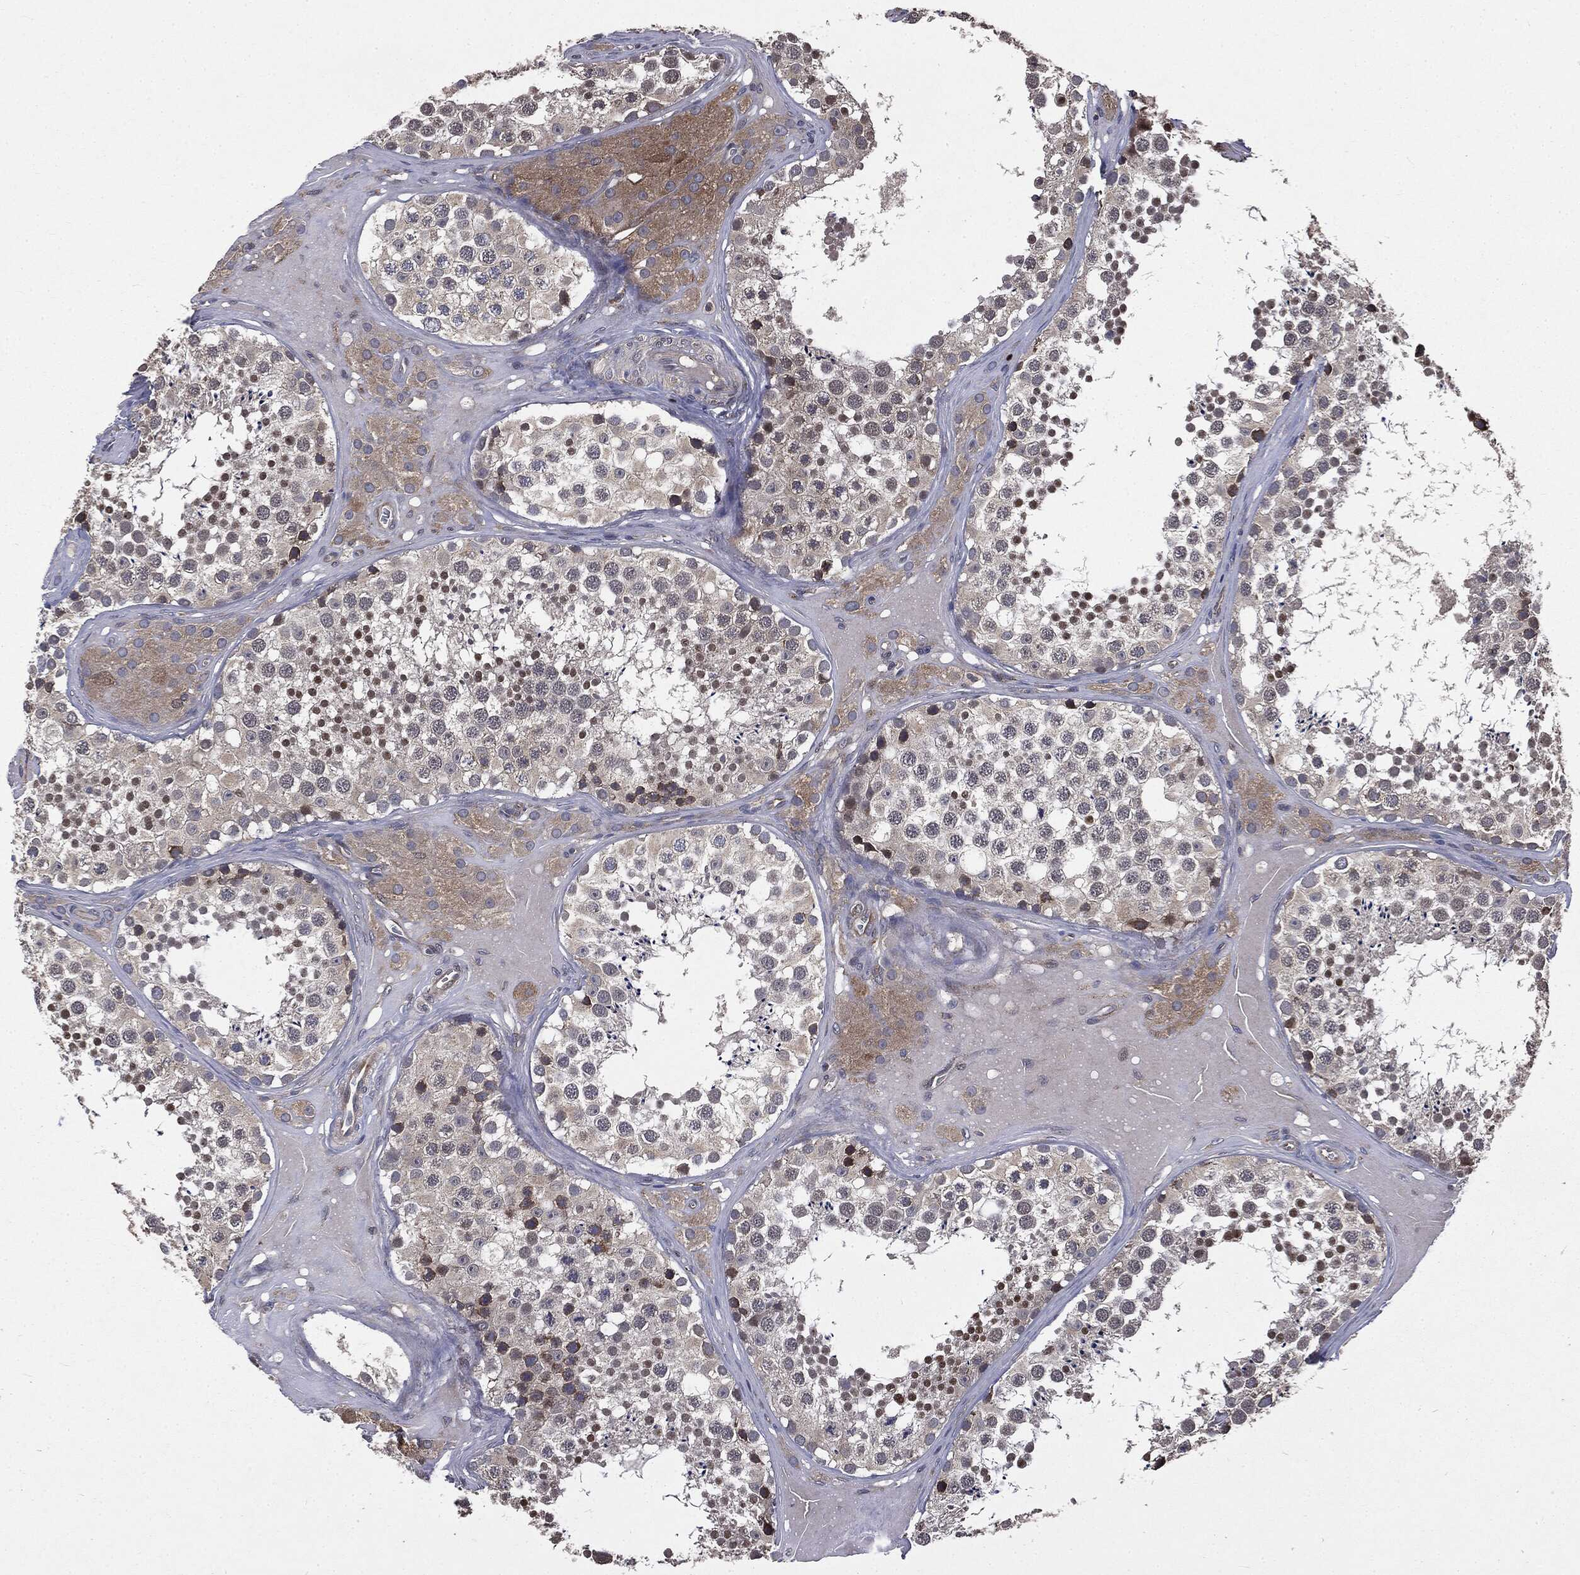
{"staining": {"intensity": "strong", "quantity": "<25%", "location": "nuclear"}, "tissue": "testis", "cell_type": "Cells in seminiferous ducts", "image_type": "normal", "snomed": [{"axis": "morphology", "description": "Normal tissue, NOS"}, {"axis": "topography", "description": "Testis"}], "caption": "A medium amount of strong nuclear staining is identified in about <25% of cells in seminiferous ducts in normal testis.", "gene": "PLOD3", "patient": {"sex": "male", "age": 31}}